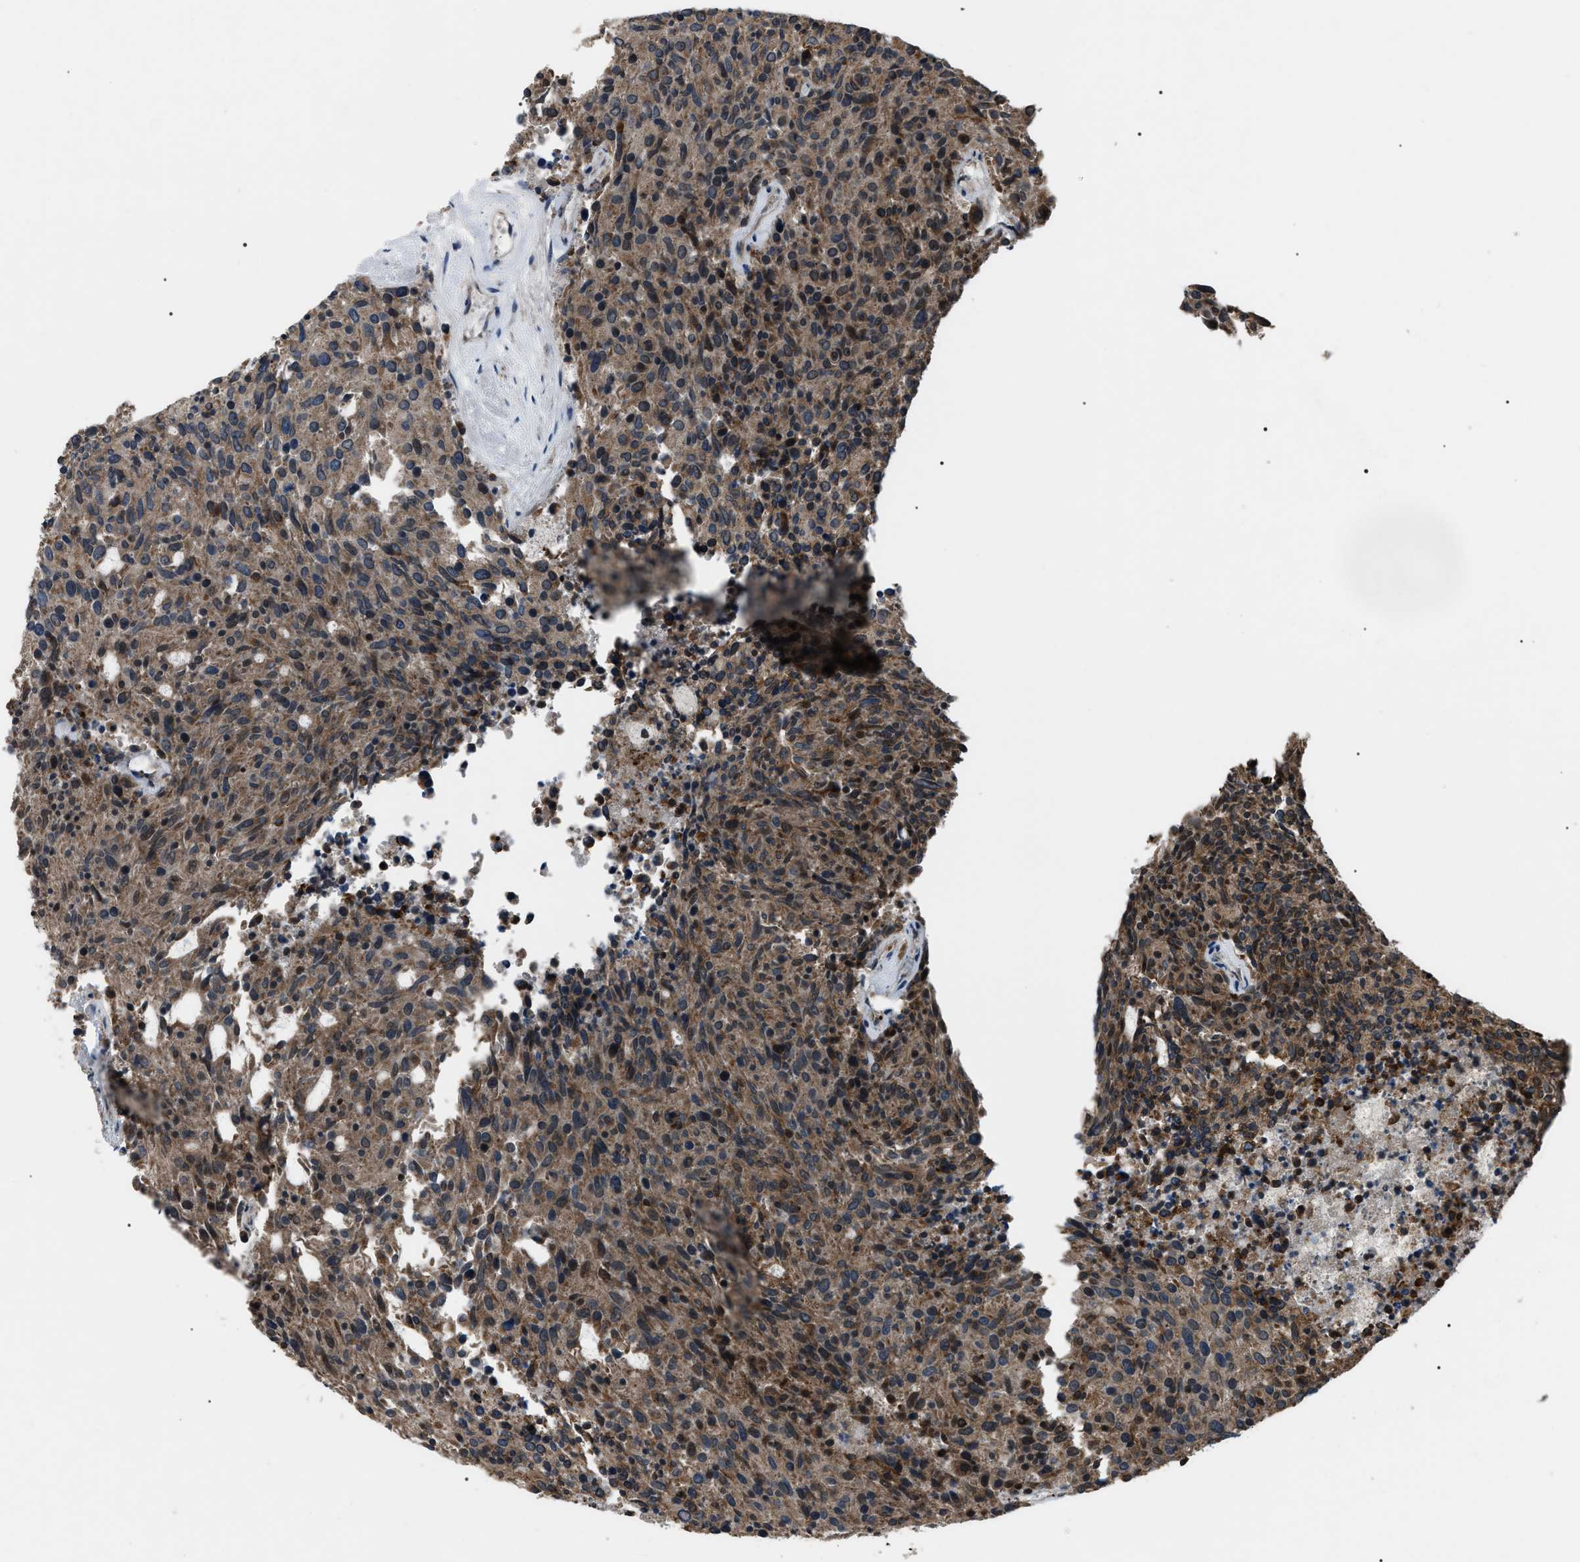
{"staining": {"intensity": "strong", "quantity": ">75%", "location": "cytoplasmic/membranous"}, "tissue": "carcinoid", "cell_type": "Tumor cells", "image_type": "cancer", "snomed": [{"axis": "morphology", "description": "Carcinoid, malignant, NOS"}, {"axis": "topography", "description": "Pancreas"}], "caption": "Tumor cells demonstrate strong cytoplasmic/membranous positivity in approximately >75% of cells in carcinoid (malignant).", "gene": "ZFAND2A", "patient": {"sex": "female", "age": 54}}